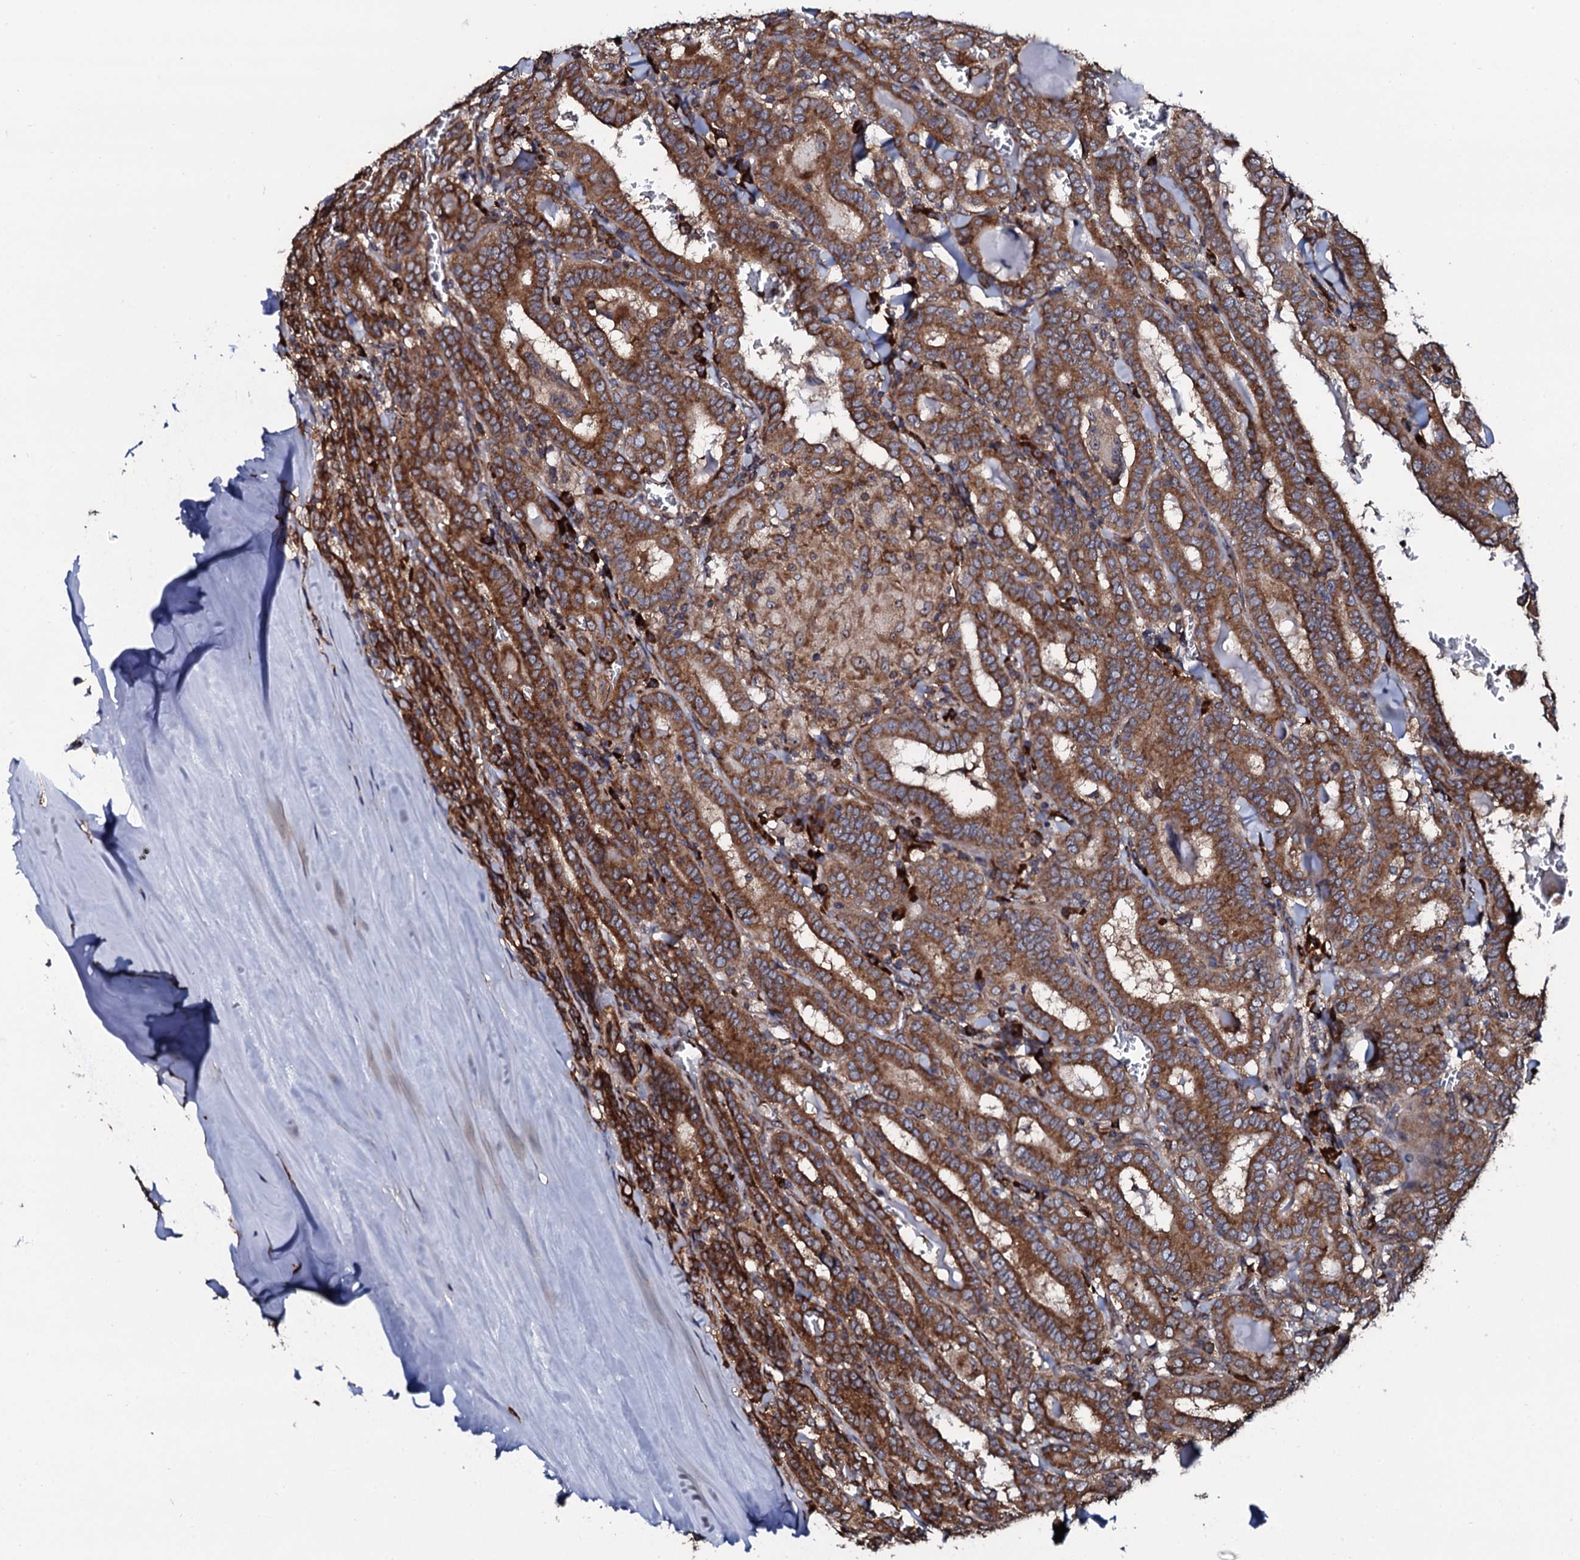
{"staining": {"intensity": "moderate", "quantity": ">75%", "location": "cytoplasmic/membranous"}, "tissue": "thyroid cancer", "cell_type": "Tumor cells", "image_type": "cancer", "snomed": [{"axis": "morphology", "description": "Papillary adenocarcinoma, NOS"}, {"axis": "topography", "description": "Thyroid gland"}], "caption": "Thyroid cancer (papillary adenocarcinoma) stained with a protein marker reveals moderate staining in tumor cells.", "gene": "SPTY2D1", "patient": {"sex": "female", "age": 72}}